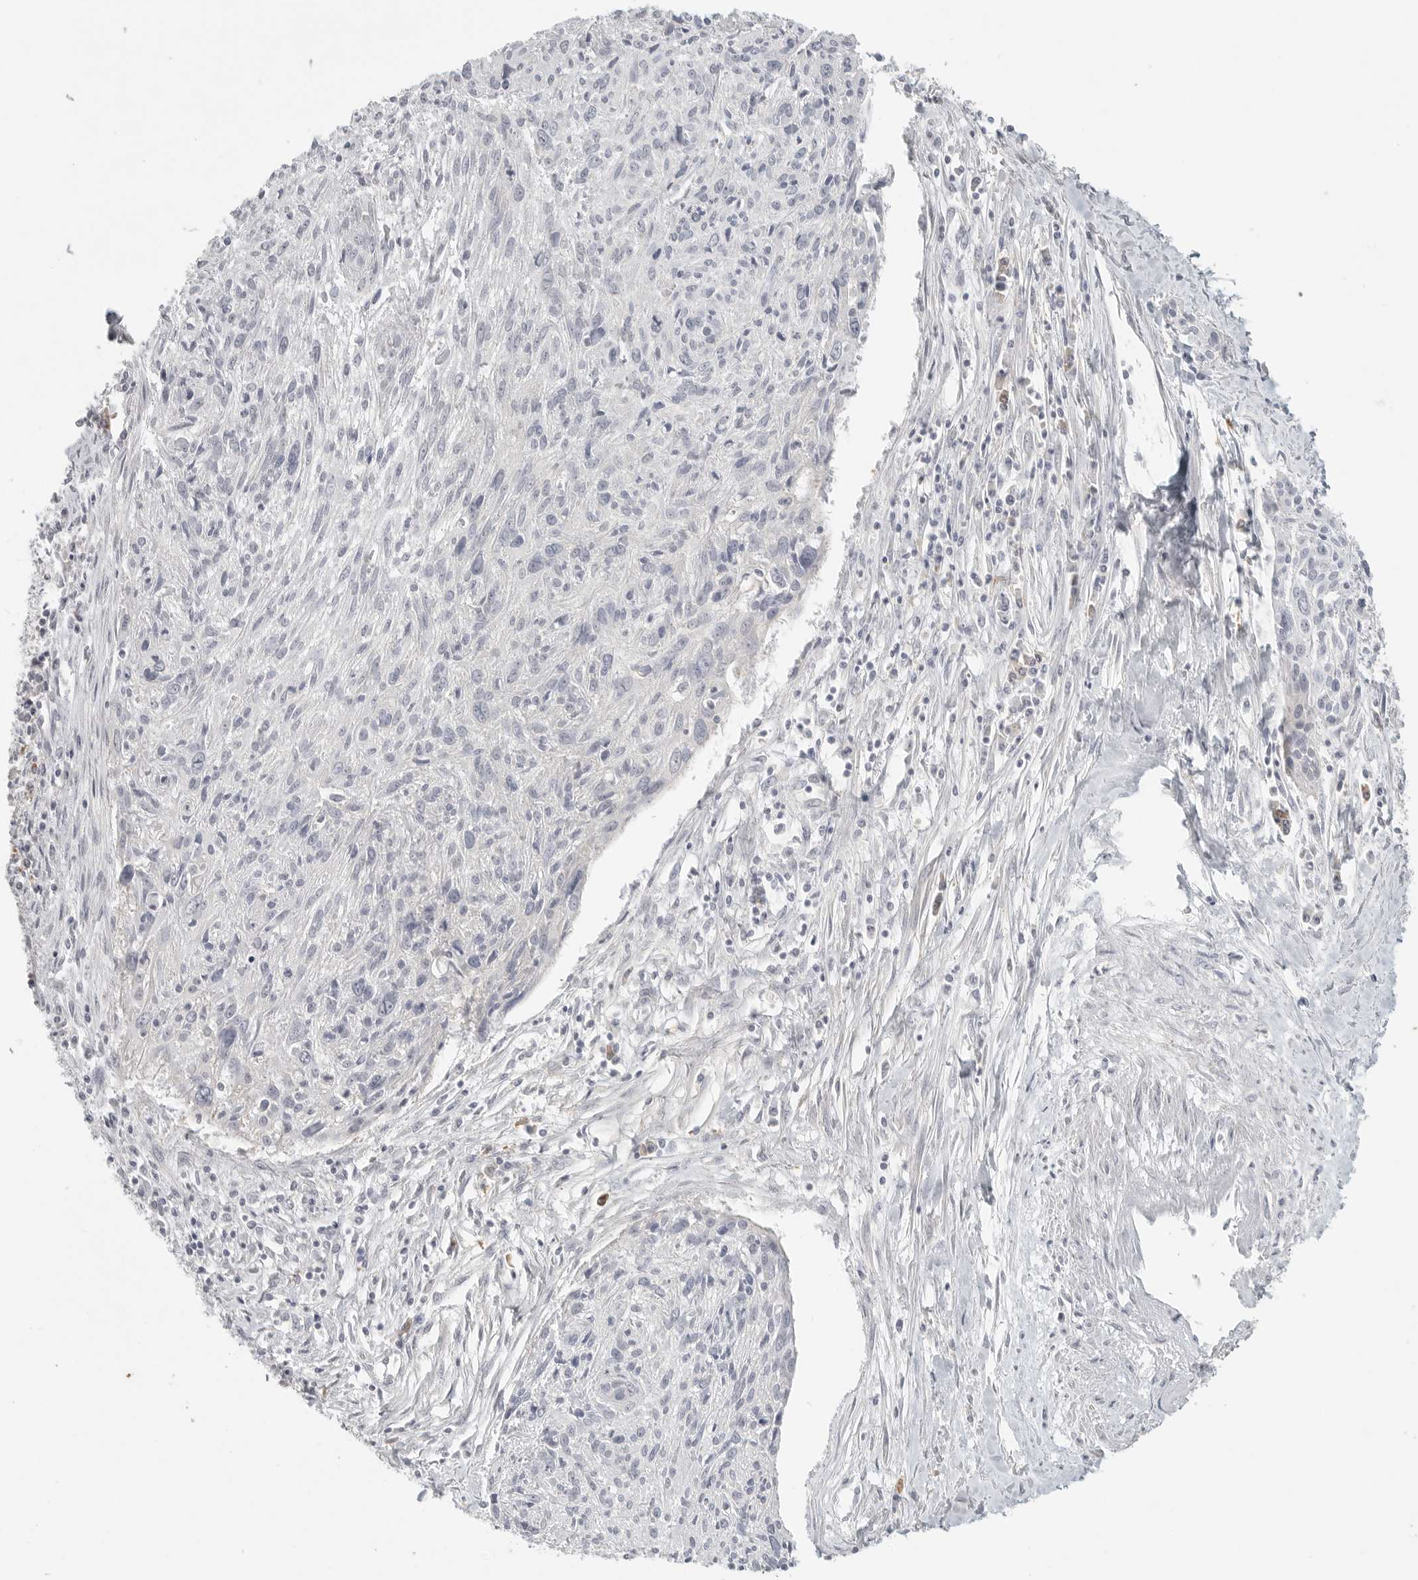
{"staining": {"intensity": "negative", "quantity": "none", "location": "none"}, "tissue": "cervical cancer", "cell_type": "Tumor cells", "image_type": "cancer", "snomed": [{"axis": "morphology", "description": "Squamous cell carcinoma, NOS"}, {"axis": "topography", "description": "Cervix"}], "caption": "High magnification brightfield microscopy of squamous cell carcinoma (cervical) stained with DAB (brown) and counterstained with hematoxylin (blue): tumor cells show no significant positivity.", "gene": "SLC25A36", "patient": {"sex": "female", "age": 51}}